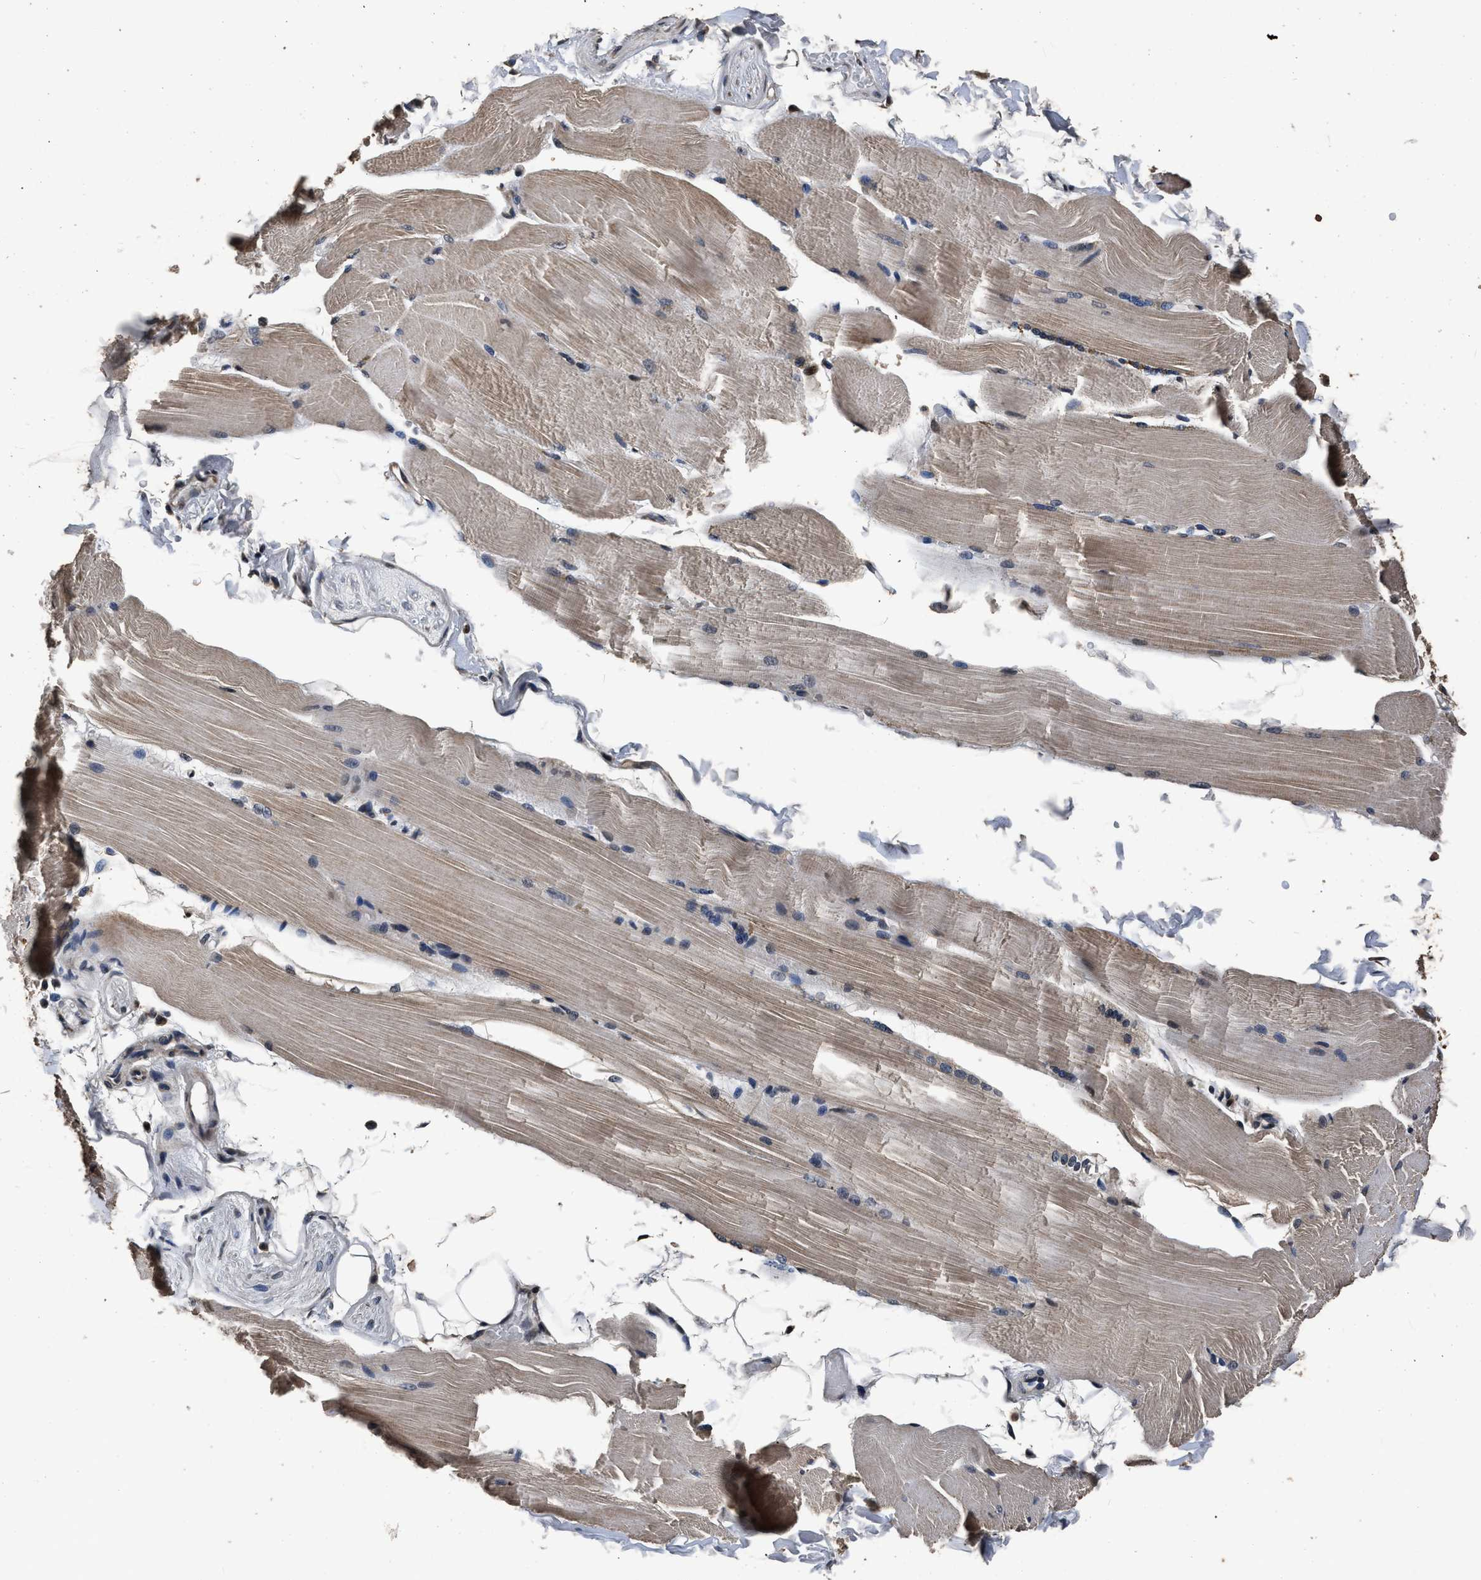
{"staining": {"intensity": "moderate", "quantity": ">75%", "location": "cytoplasmic/membranous"}, "tissue": "skeletal muscle", "cell_type": "Myocytes", "image_type": "normal", "snomed": [{"axis": "morphology", "description": "Normal tissue, NOS"}, {"axis": "topography", "description": "Skin"}, {"axis": "topography", "description": "Skeletal muscle"}], "caption": "Protein staining by immunohistochemistry shows moderate cytoplasmic/membranous expression in approximately >75% of myocytes in normal skeletal muscle. (Brightfield microscopy of DAB IHC at high magnification).", "gene": "CSTF1", "patient": {"sex": "male", "age": 83}}